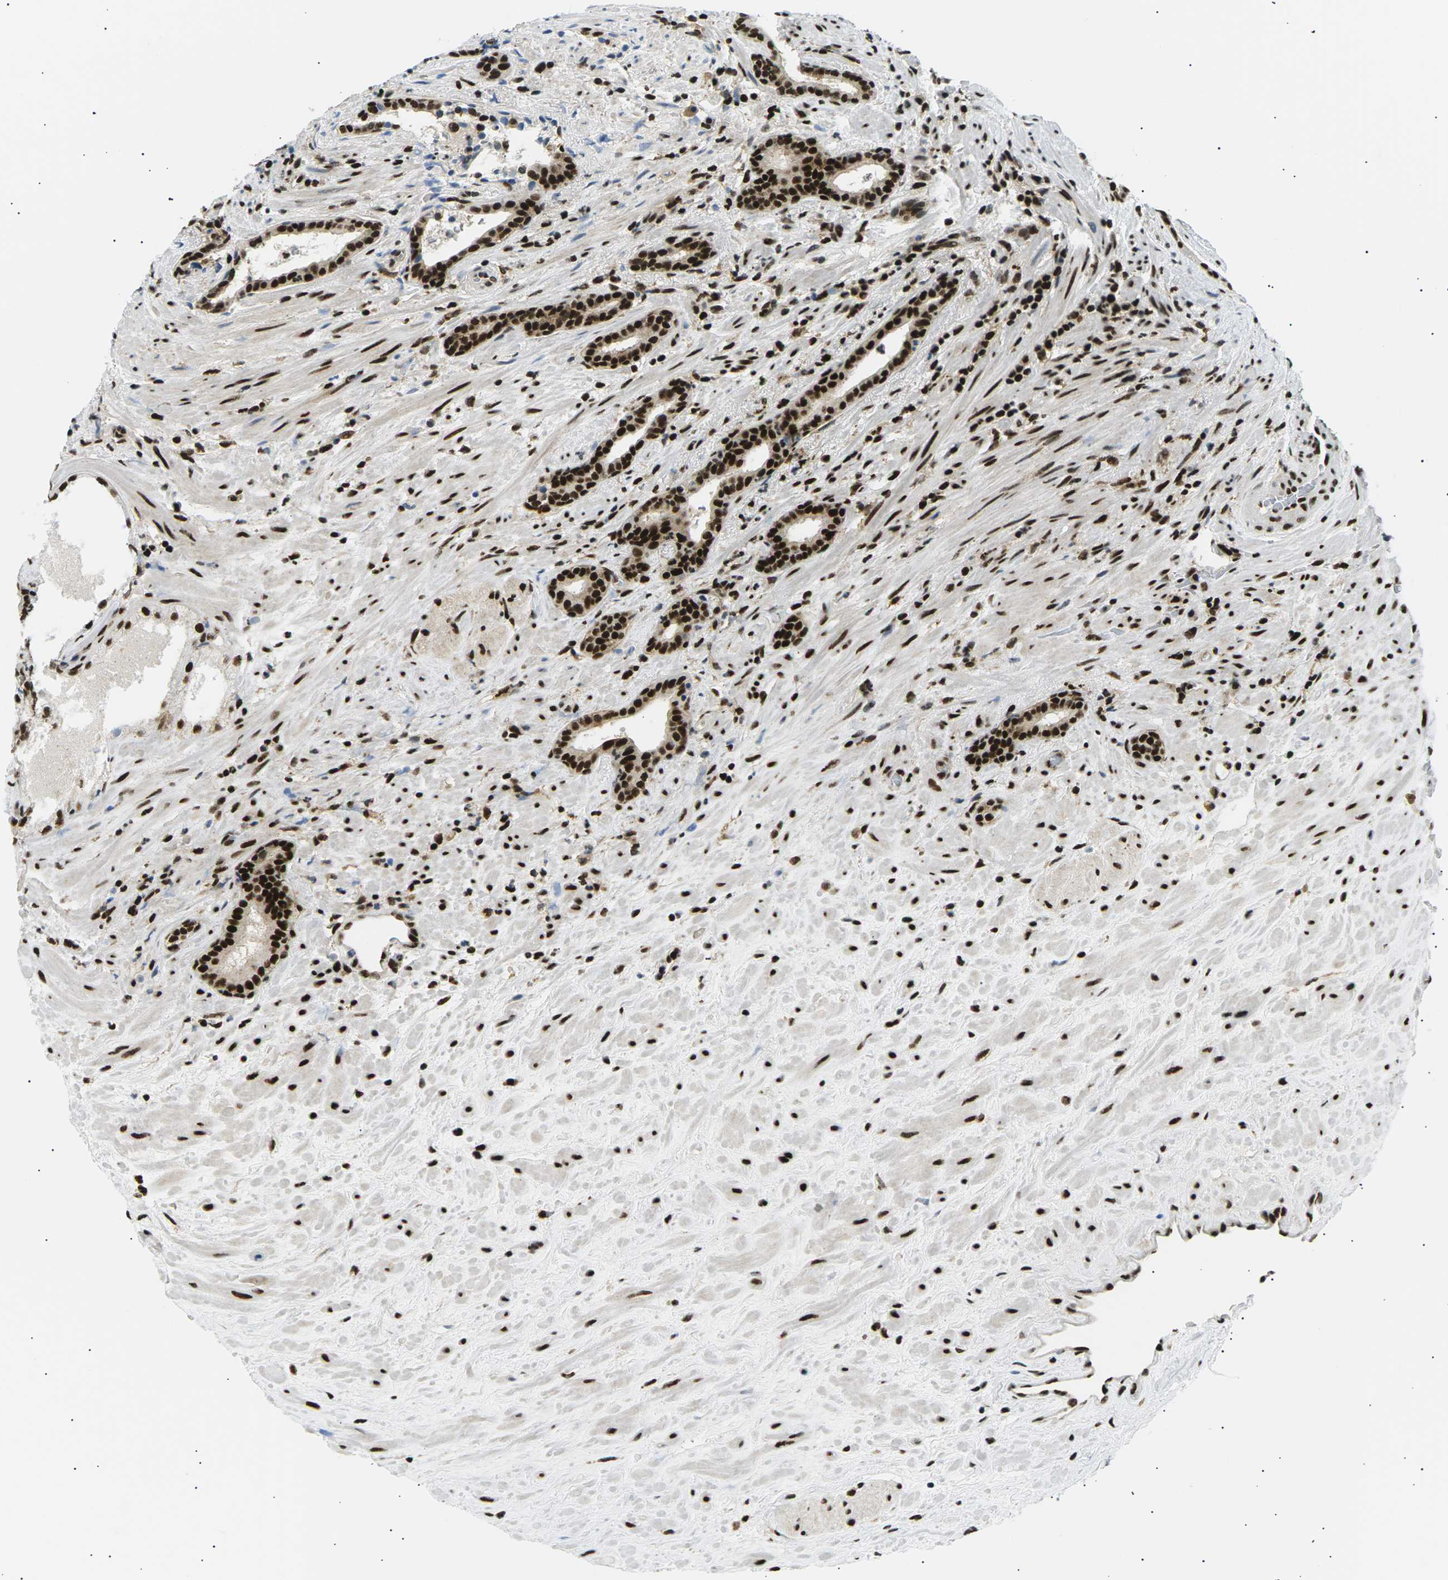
{"staining": {"intensity": "strong", "quantity": ">75%", "location": "nuclear"}, "tissue": "prostate cancer", "cell_type": "Tumor cells", "image_type": "cancer", "snomed": [{"axis": "morphology", "description": "Adenocarcinoma, High grade"}, {"axis": "topography", "description": "Prostate"}], "caption": "Prostate high-grade adenocarcinoma stained with immunohistochemistry shows strong nuclear staining in approximately >75% of tumor cells. (brown staining indicates protein expression, while blue staining denotes nuclei).", "gene": "RPA2", "patient": {"sex": "male", "age": 71}}